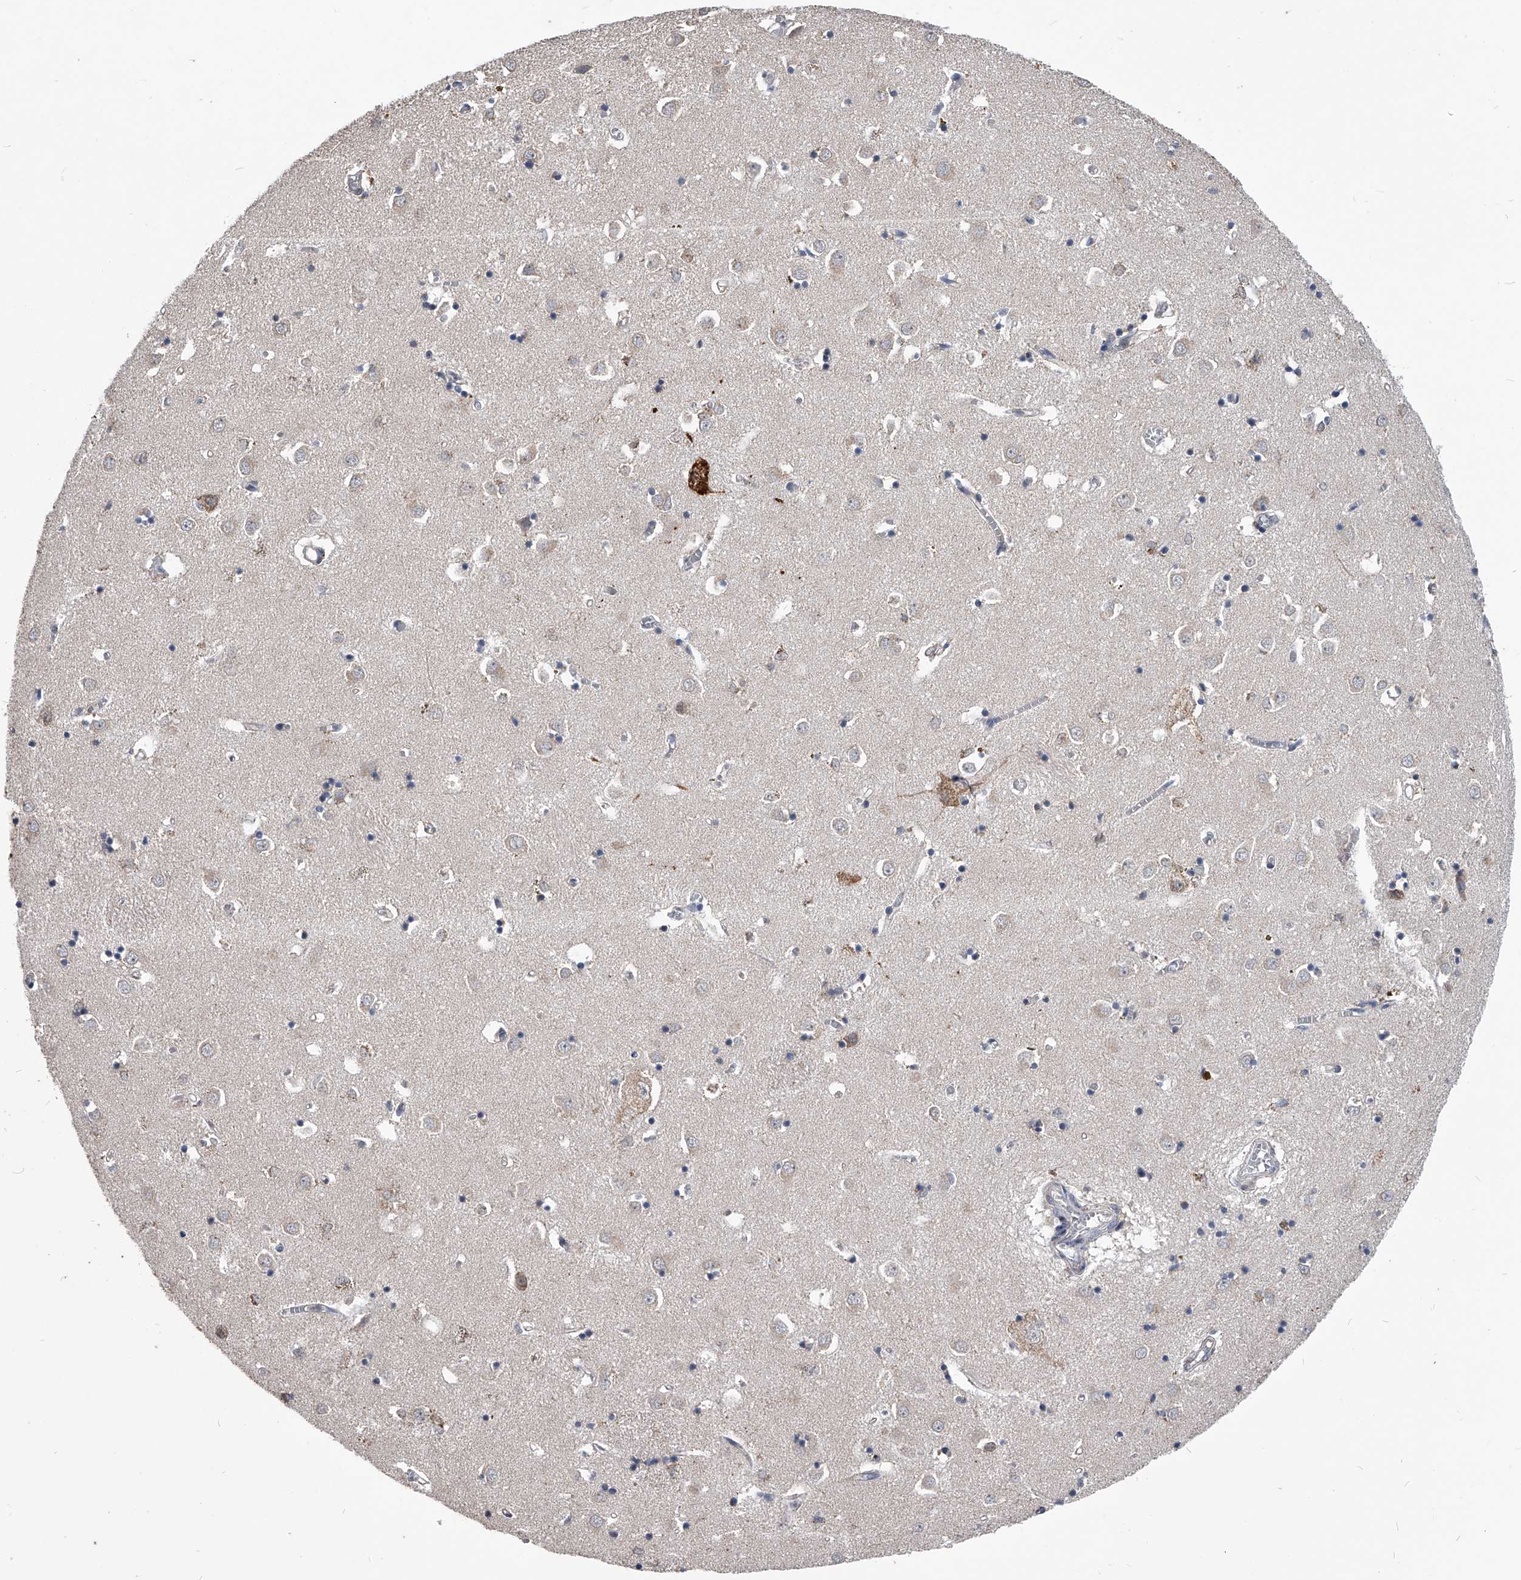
{"staining": {"intensity": "moderate", "quantity": "<25%", "location": "cytoplasmic/membranous"}, "tissue": "caudate", "cell_type": "Glial cells", "image_type": "normal", "snomed": [{"axis": "morphology", "description": "Normal tissue, NOS"}, {"axis": "topography", "description": "Lateral ventricle wall"}], "caption": "Moderate cytoplasmic/membranous positivity is identified in approximately <25% of glial cells in benign caudate. (DAB = brown stain, brightfield microscopy at high magnification).", "gene": "OAT", "patient": {"sex": "male", "age": 70}}